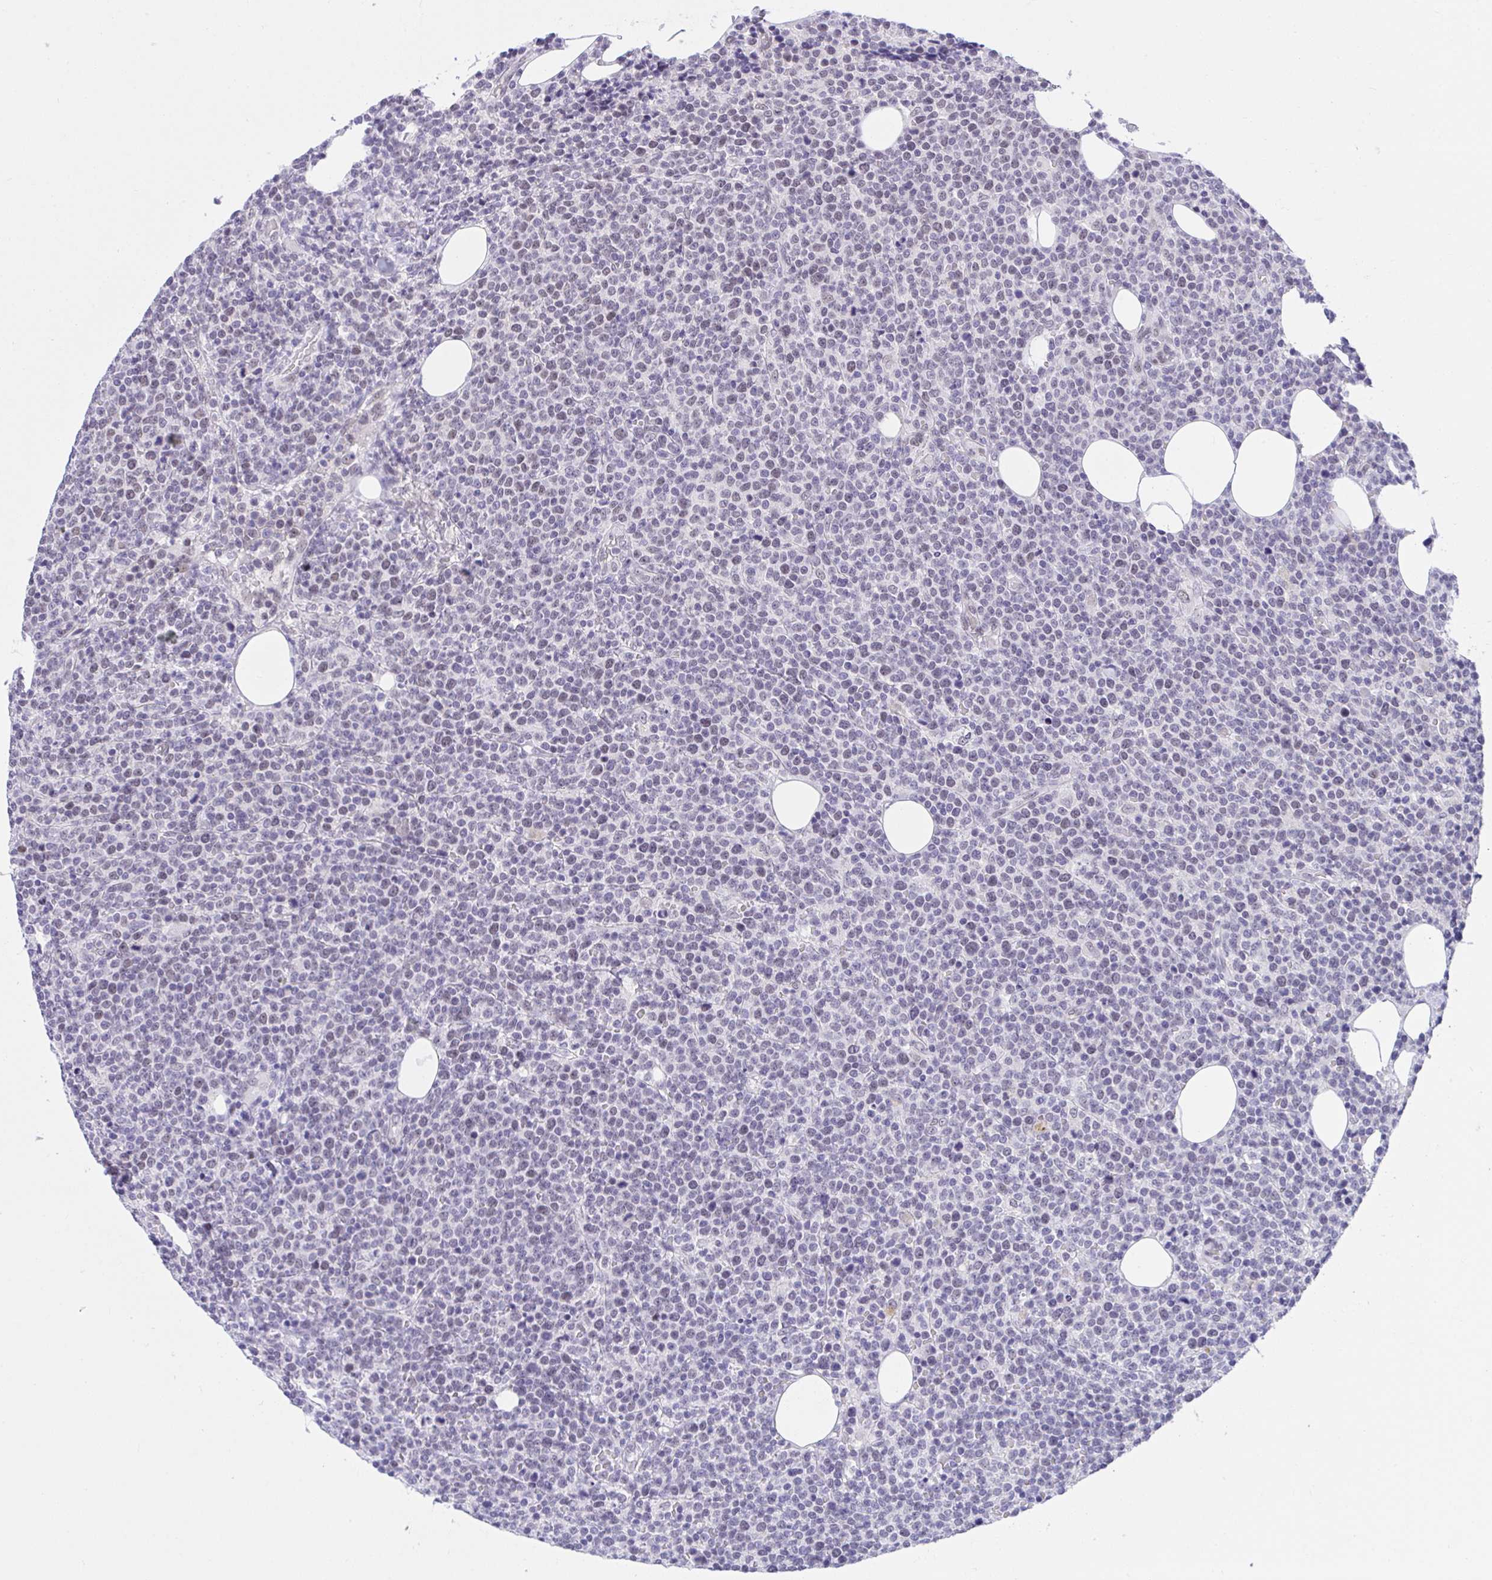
{"staining": {"intensity": "negative", "quantity": "none", "location": "none"}, "tissue": "lymphoma", "cell_type": "Tumor cells", "image_type": "cancer", "snomed": [{"axis": "morphology", "description": "Malignant lymphoma, non-Hodgkin's type, High grade"}, {"axis": "topography", "description": "Lymph node"}], "caption": "This is an immunohistochemistry (IHC) micrograph of malignant lymphoma, non-Hodgkin's type (high-grade). There is no expression in tumor cells.", "gene": "TEAD4", "patient": {"sex": "male", "age": 61}}